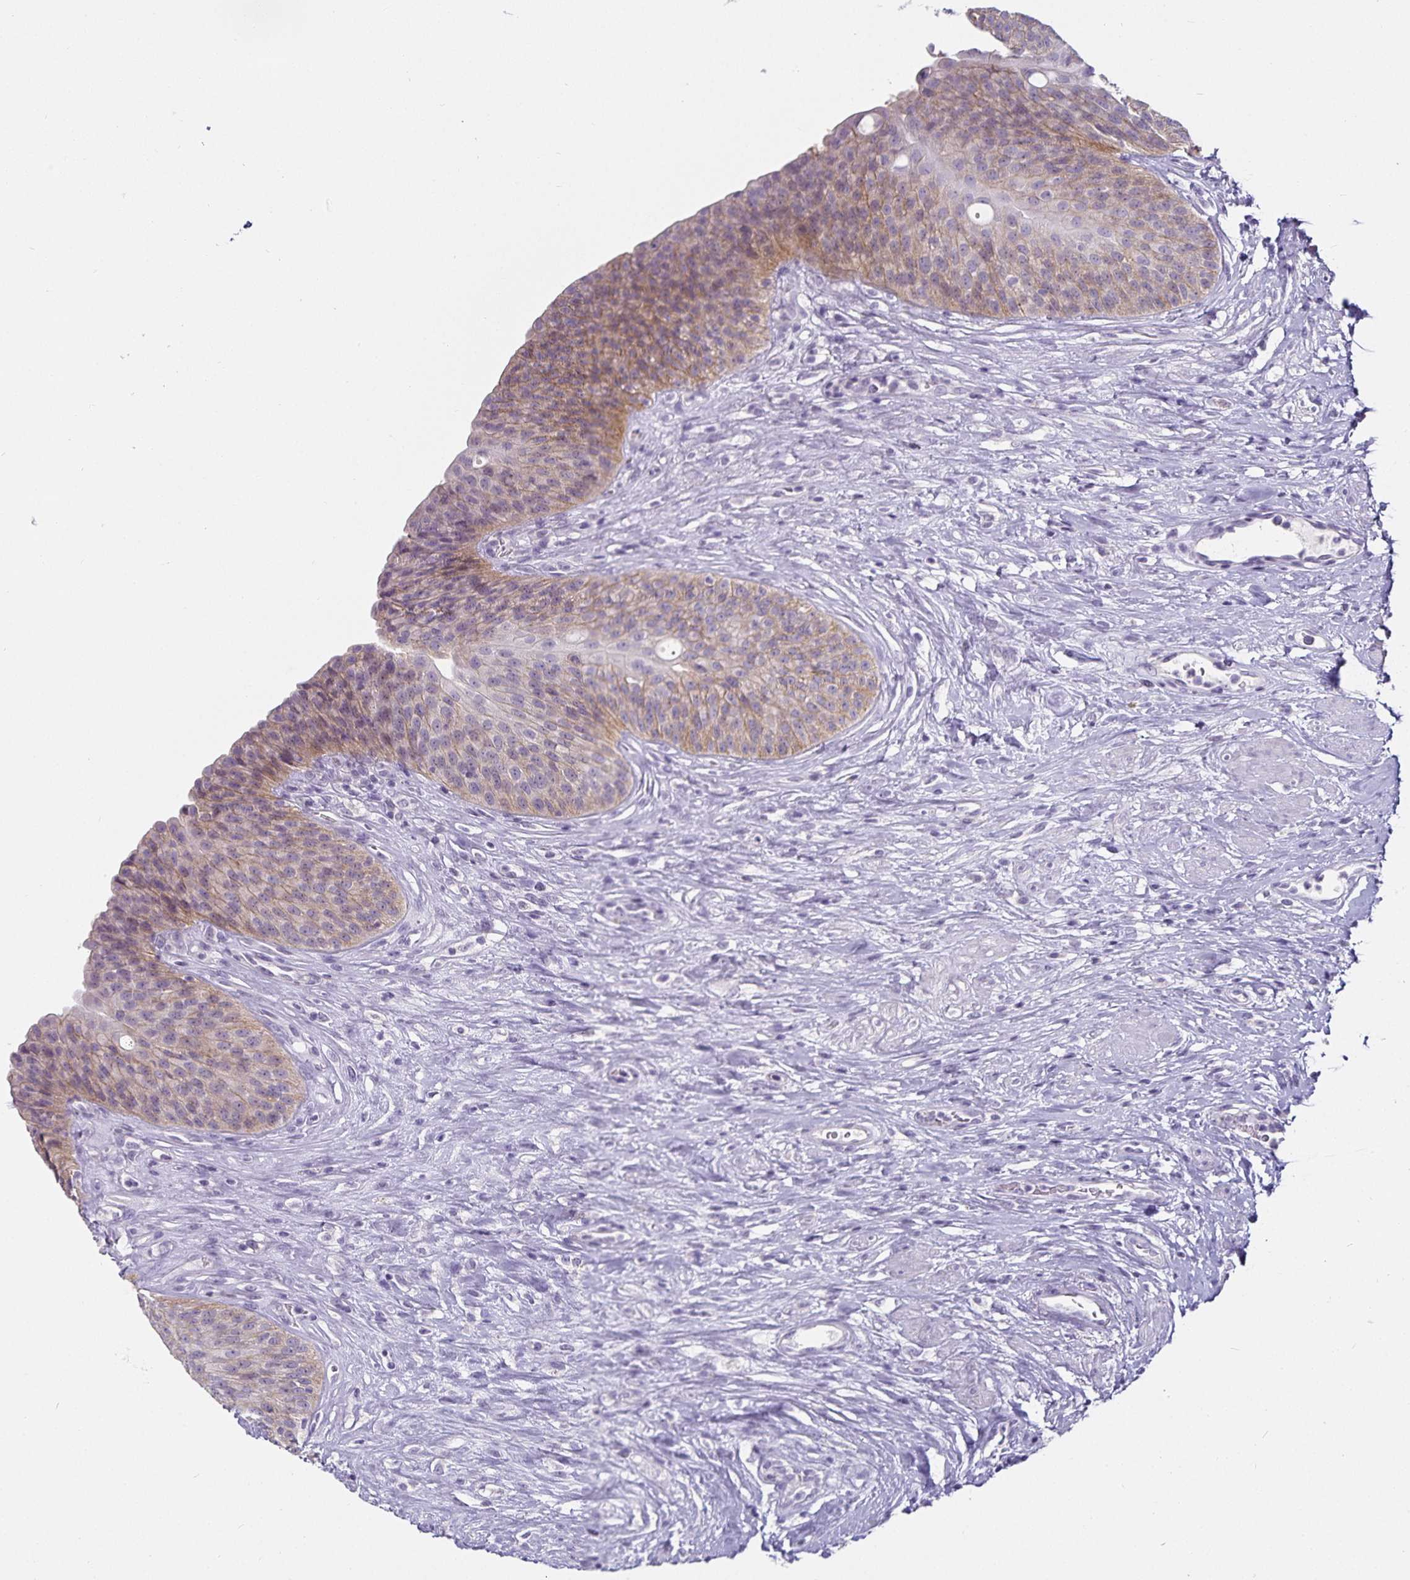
{"staining": {"intensity": "weak", "quantity": "25%-75%", "location": "cytoplasmic/membranous"}, "tissue": "urinary bladder", "cell_type": "Urothelial cells", "image_type": "normal", "snomed": [{"axis": "morphology", "description": "Normal tissue, NOS"}, {"axis": "topography", "description": "Urinary bladder"}], "caption": "This is a histology image of immunohistochemistry (IHC) staining of benign urinary bladder, which shows weak positivity in the cytoplasmic/membranous of urothelial cells.", "gene": "CA12", "patient": {"sex": "female", "age": 56}}